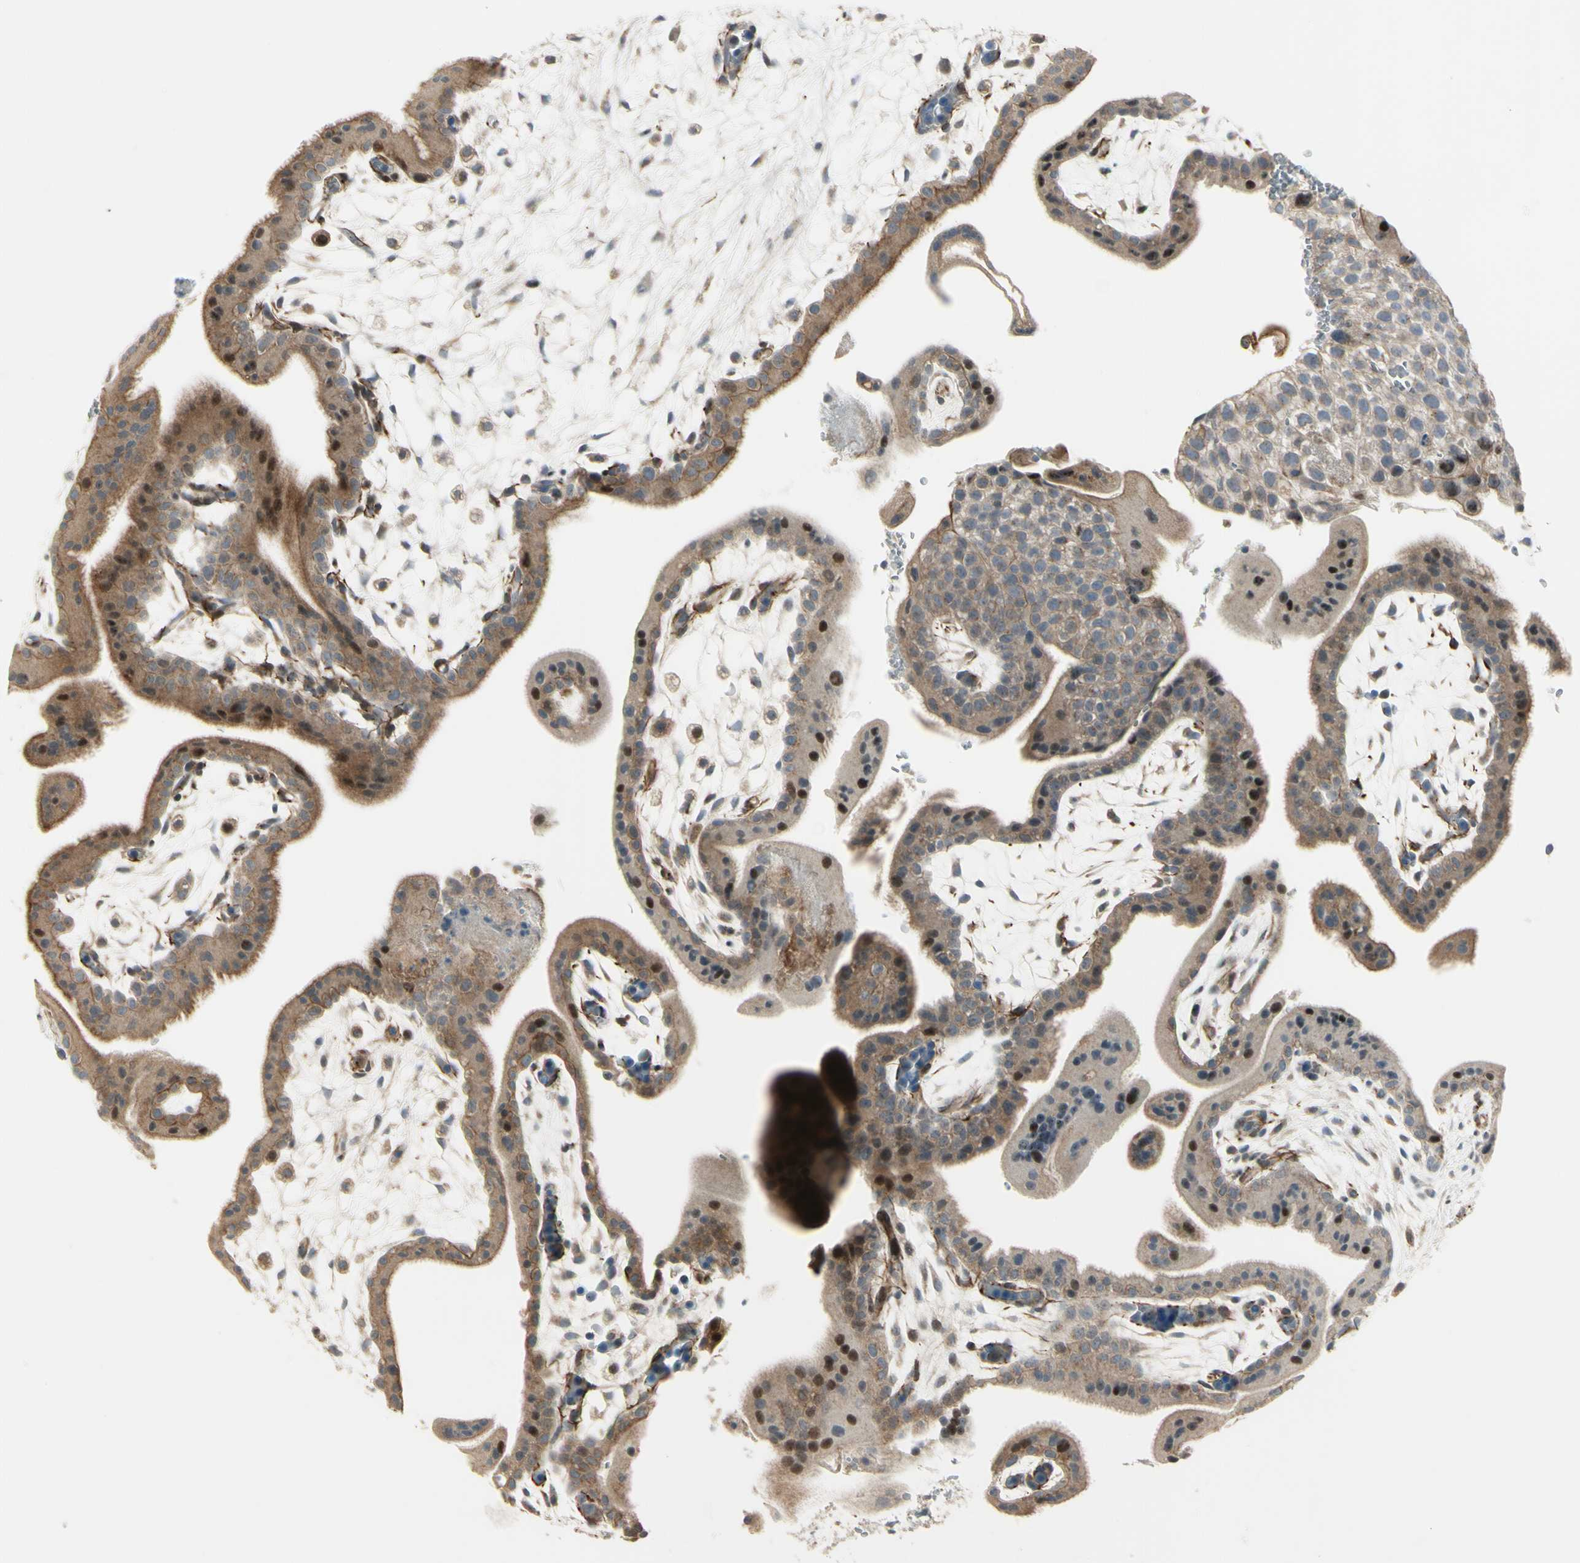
{"staining": {"intensity": "moderate", "quantity": ">75%", "location": "cytoplasmic/membranous,nuclear"}, "tissue": "placenta", "cell_type": "Trophoblastic cells", "image_type": "normal", "snomed": [{"axis": "morphology", "description": "Normal tissue, NOS"}, {"axis": "topography", "description": "Placenta"}], "caption": "Immunohistochemical staining of normal placenta reveals moderate cytoplasmic/membranous,nuclear protein staining in approximately >75% of trophoblastic cells.", "gene": "NDFIP1", "patient": {"sex": "female", "age": 35}}